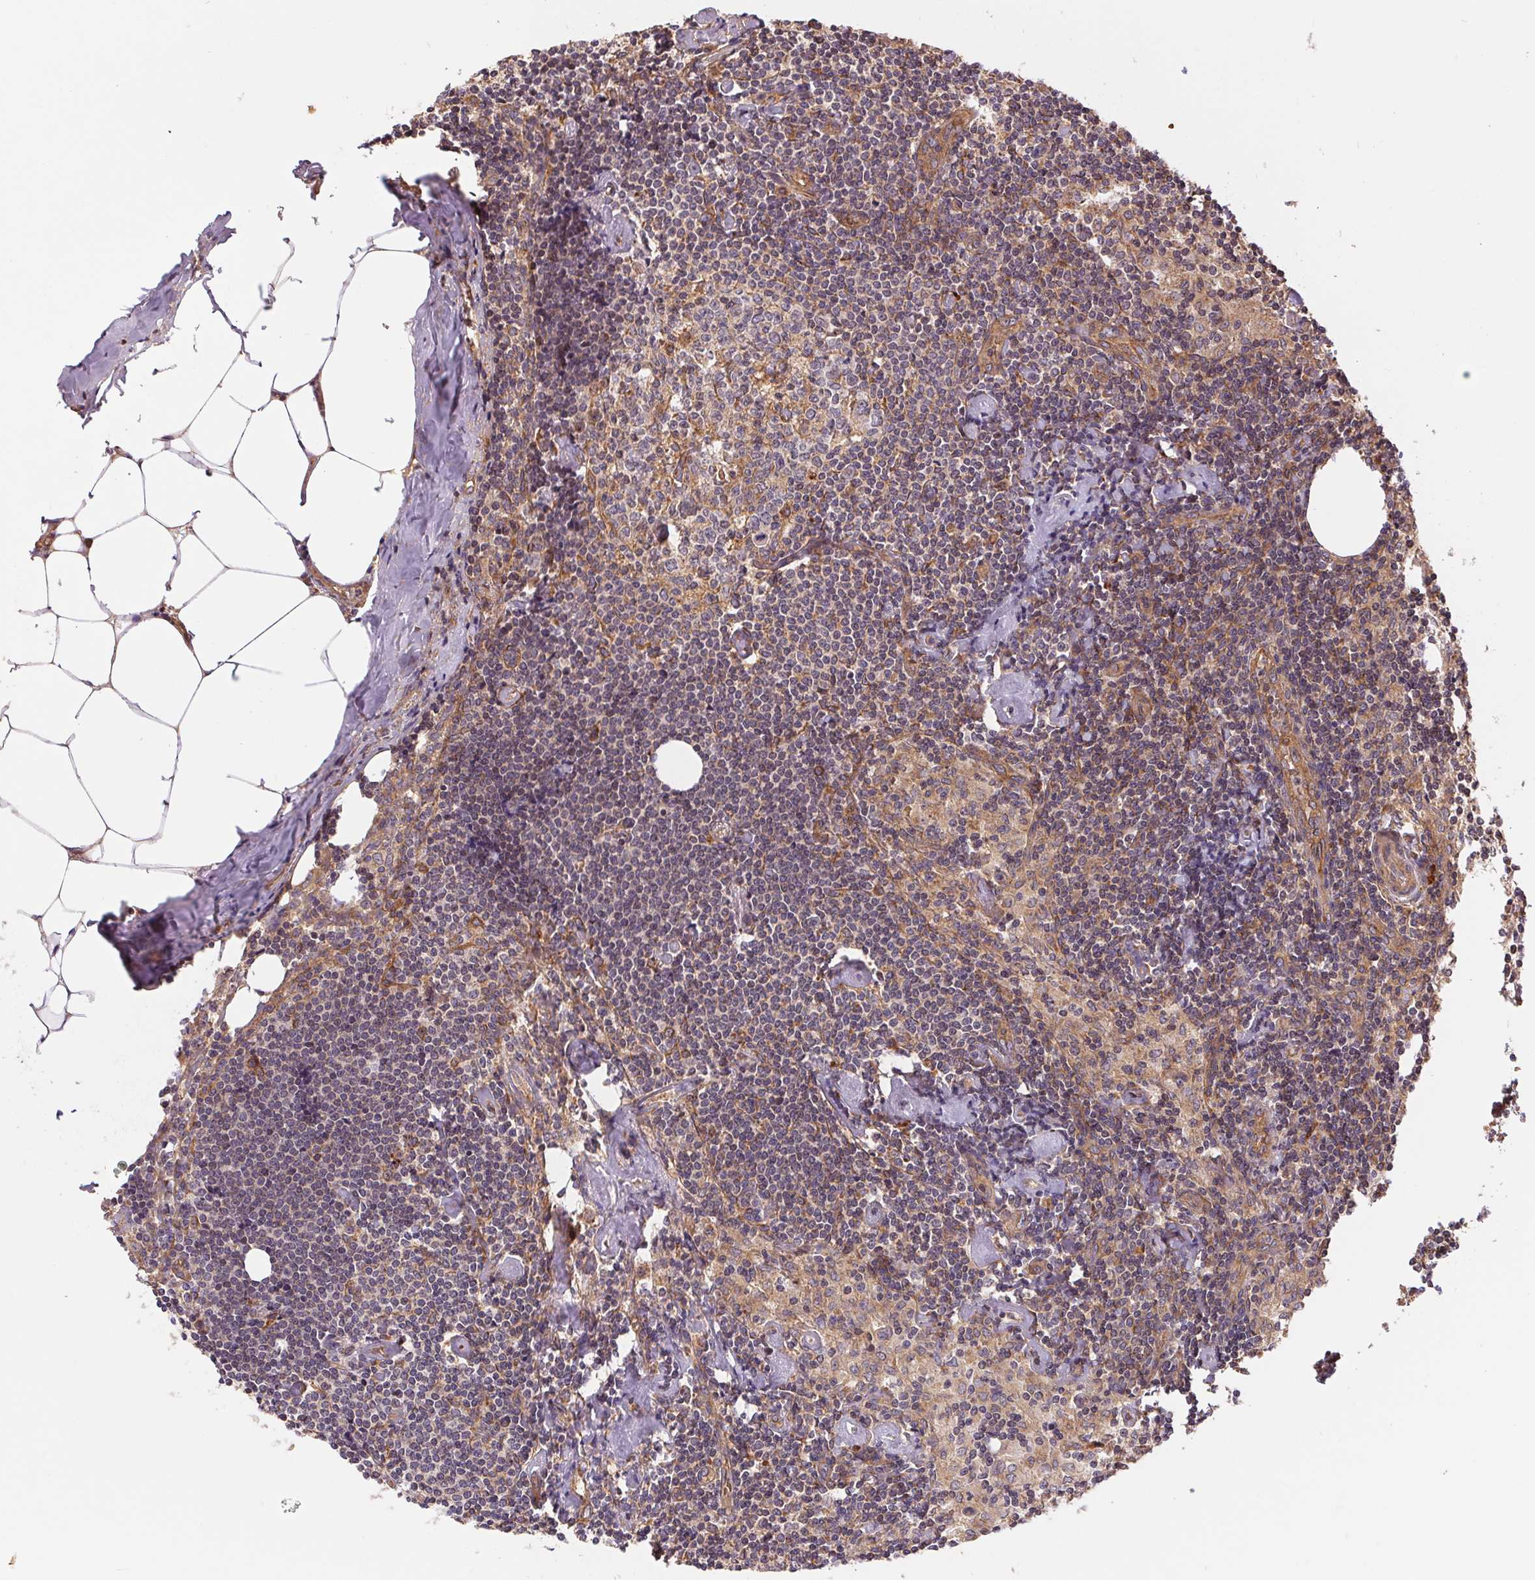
{"staining": {"intensity": "weak", "quantity": "<25%", "location": "cytoplasmic/membranous"}, "tissue": "lymph node", "cell_type": "Germinal center cells", "image_type": "normal", "snomed": [{"axis": "morphology", "description": "Normal tissue, NOS"}, {"axis": "topography", "description": "Lymph node"}], "caption": "Protein analysis of normal lymph node displays no significant staining in germinal center cells. Nuclei are stained in blue.", "gene": "USE1", "patient": {"sex": "female", "age": 69}}